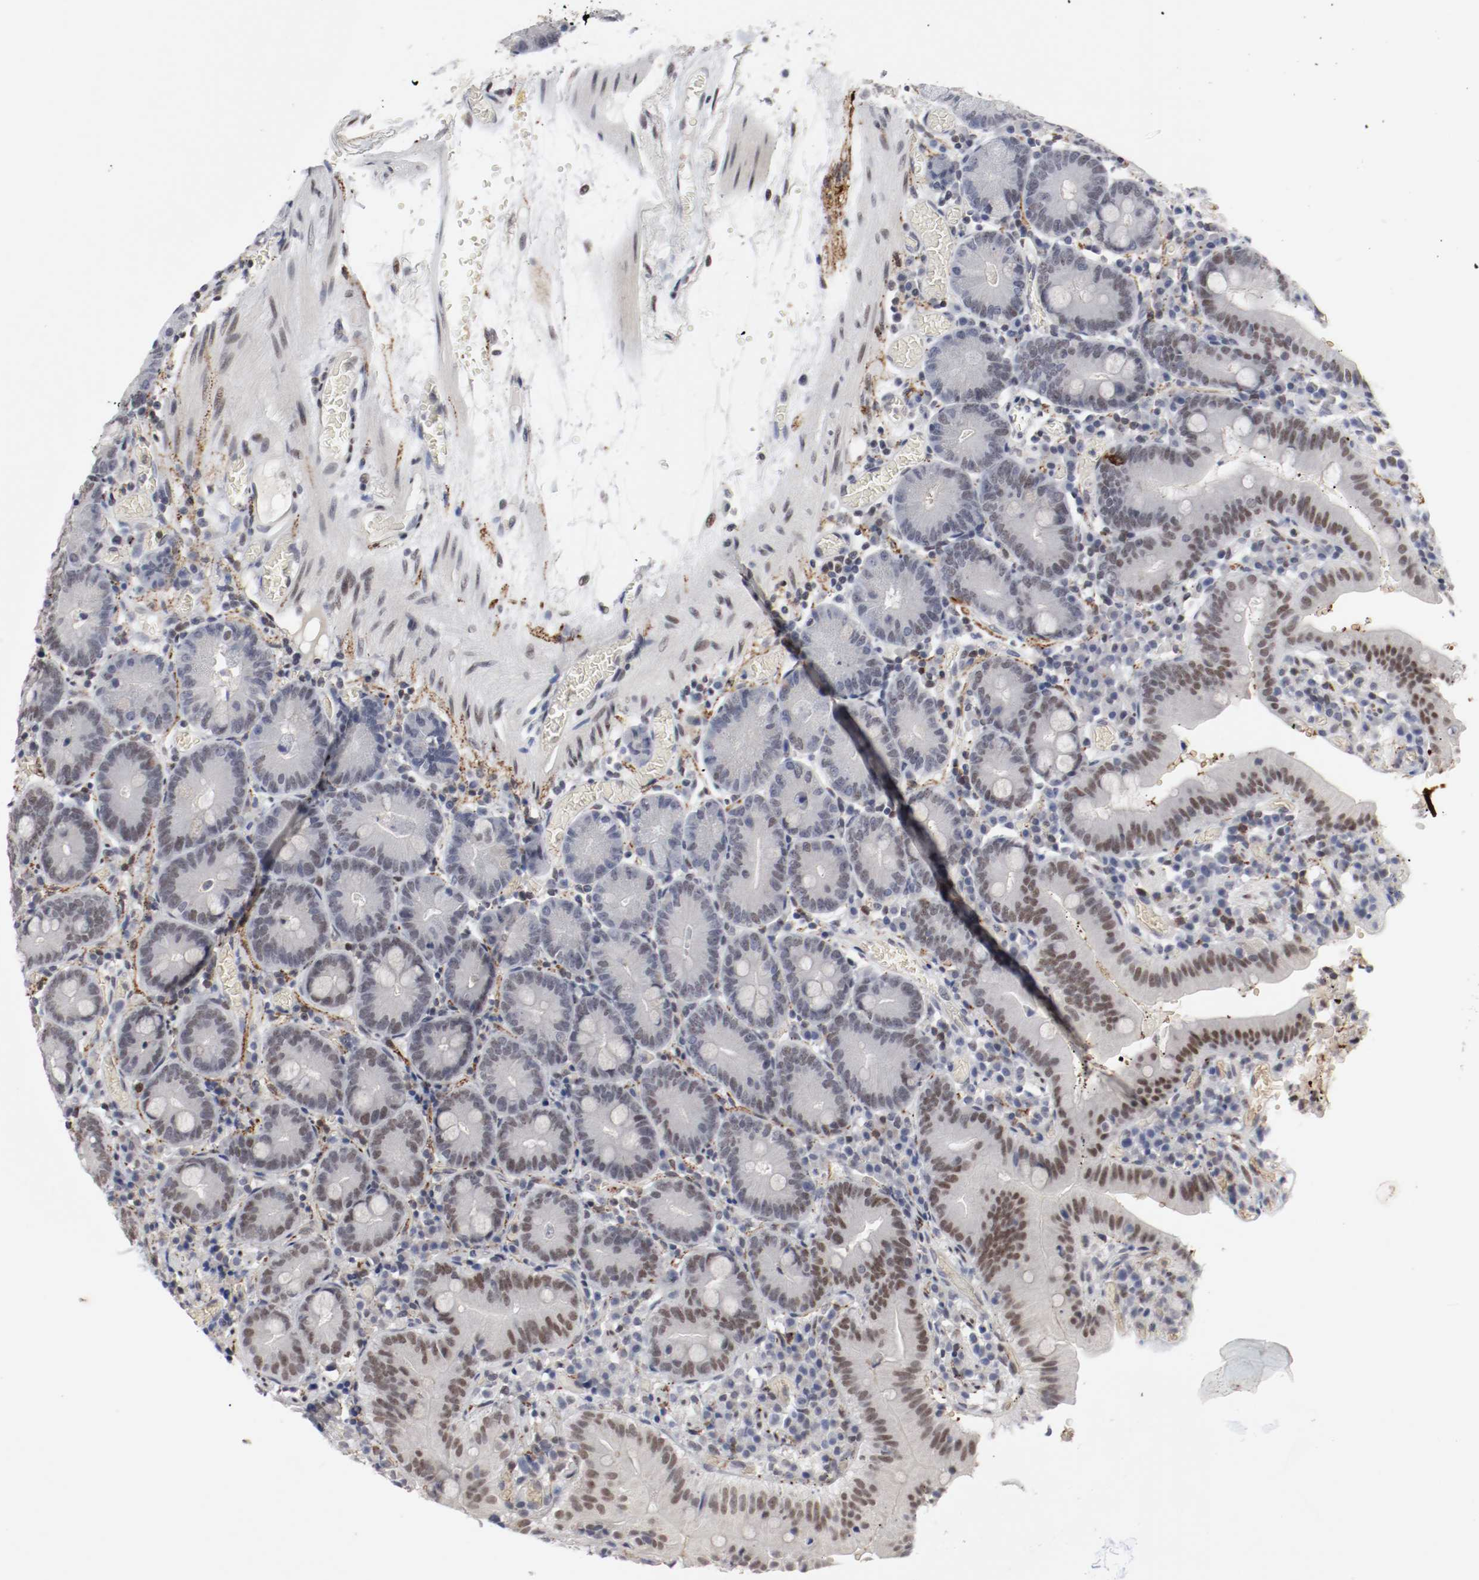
{"staining": {"intensity": "weak", "quantity": "25%-75%", "location": "cytoplasmic/membranous"}, "tissue": "small intestine", "cell_type": "Glandular cells", "image_type": "normal", "snomed": [{"axis": "morphology", "description": "Normal tissue, NOS"}, {"axis": "topography", "description": "Small intestine"}], "caption": "Immunohistochemical staining of benign small intestine reveals 25%-75% levels of weak cytoplasmic/membranous protein expression in about 25%-75% of glandular cells. (DAB (3,3'-diaminobenzidine) IHC, brown staining for protein, blue staining for nuclei).", "gene": "JUND", "patient": {"sex": "male", "age": 71}}